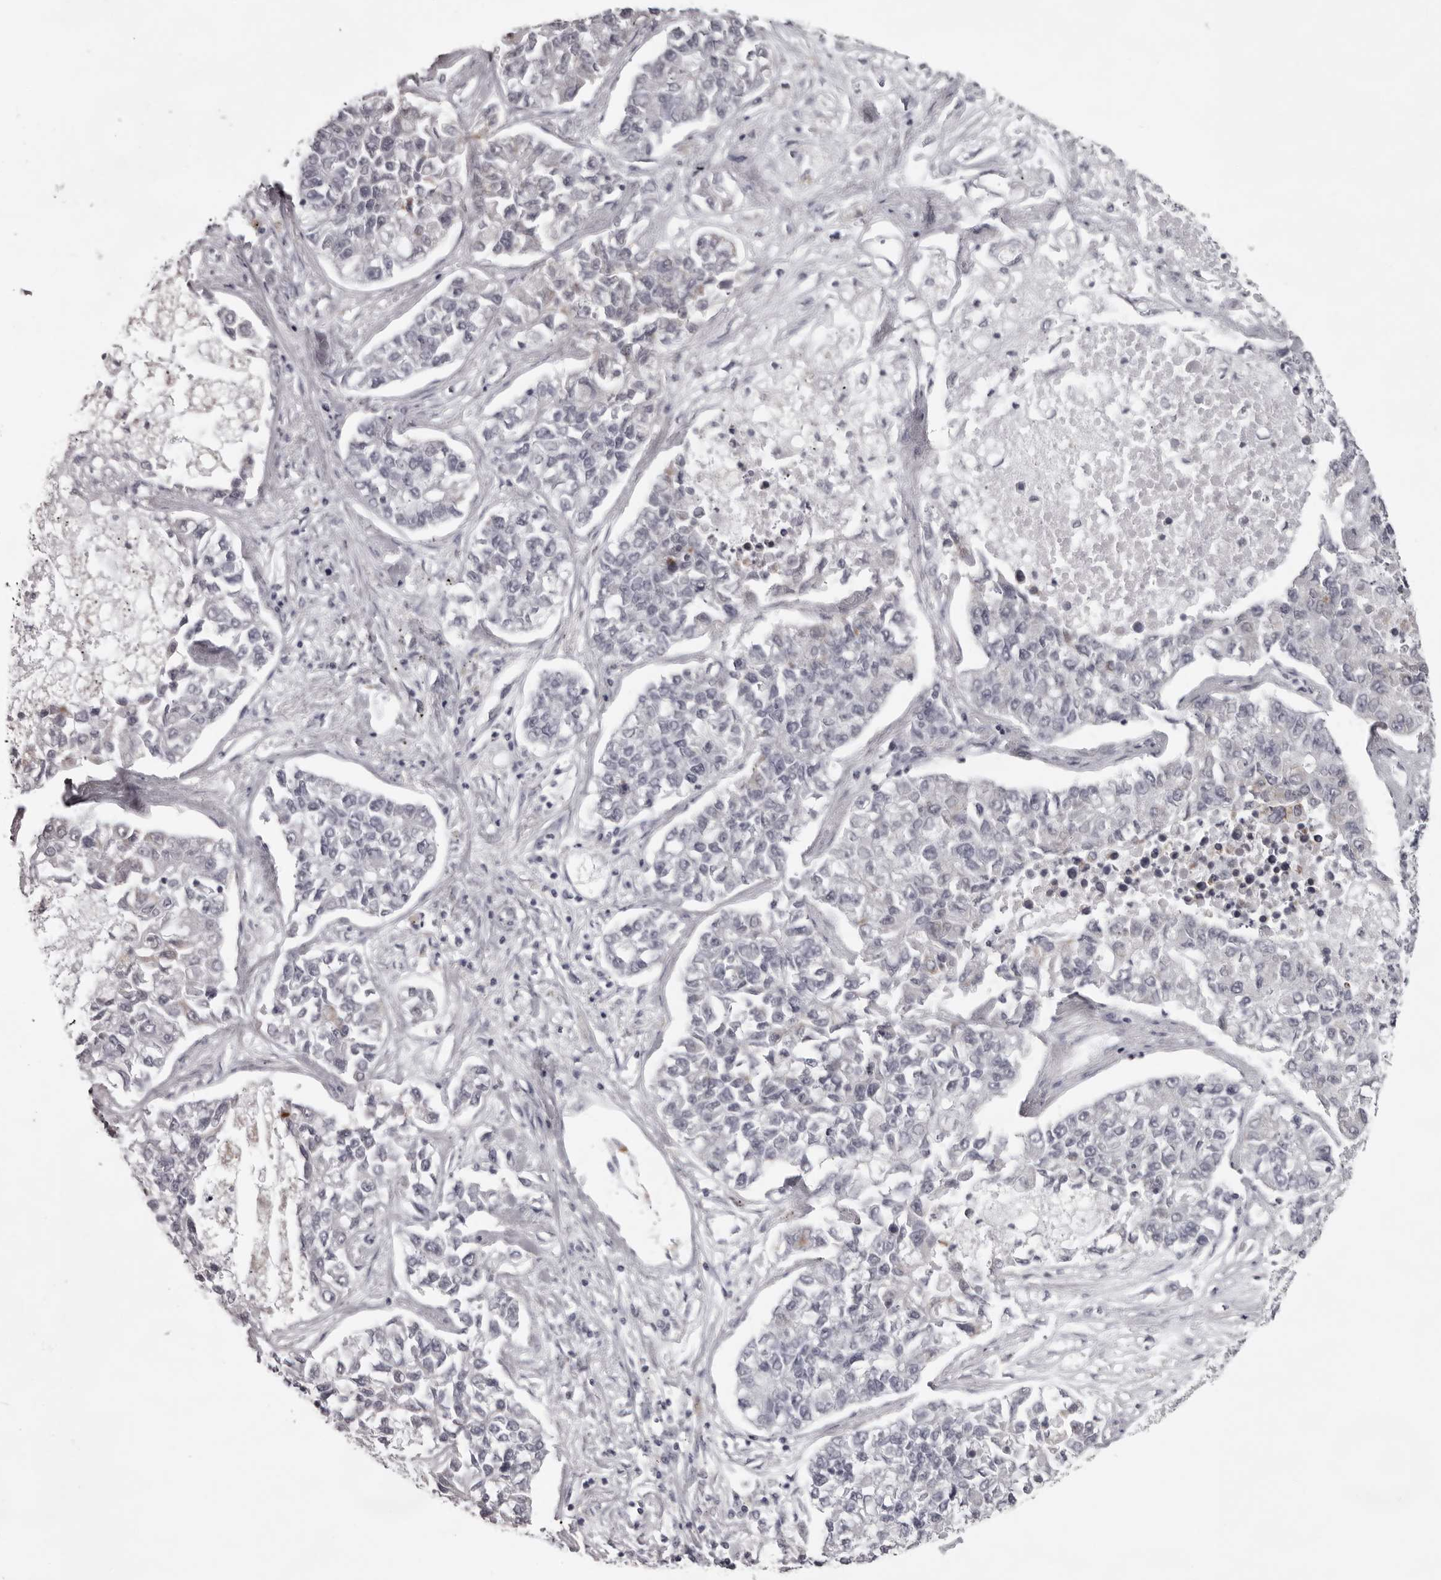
{"staining": {"intensity": "negative", "quantity": "none", "location": "none"}, "tissue": "lung cancer", "cell_type": "Tumor cells", "image_type": "cancer", "snomed": [{"axis": "morphology", "description": "Adenocarcinoma, NOS"}, {"axis": "topography", "description": "Lung"}], "caption": "Histopathology image shows no protein staining in tumor cells of lung adenocarcinoma tissue.", "gene": "NUDT18", "patient": {"sex": "male", "age": 49}}